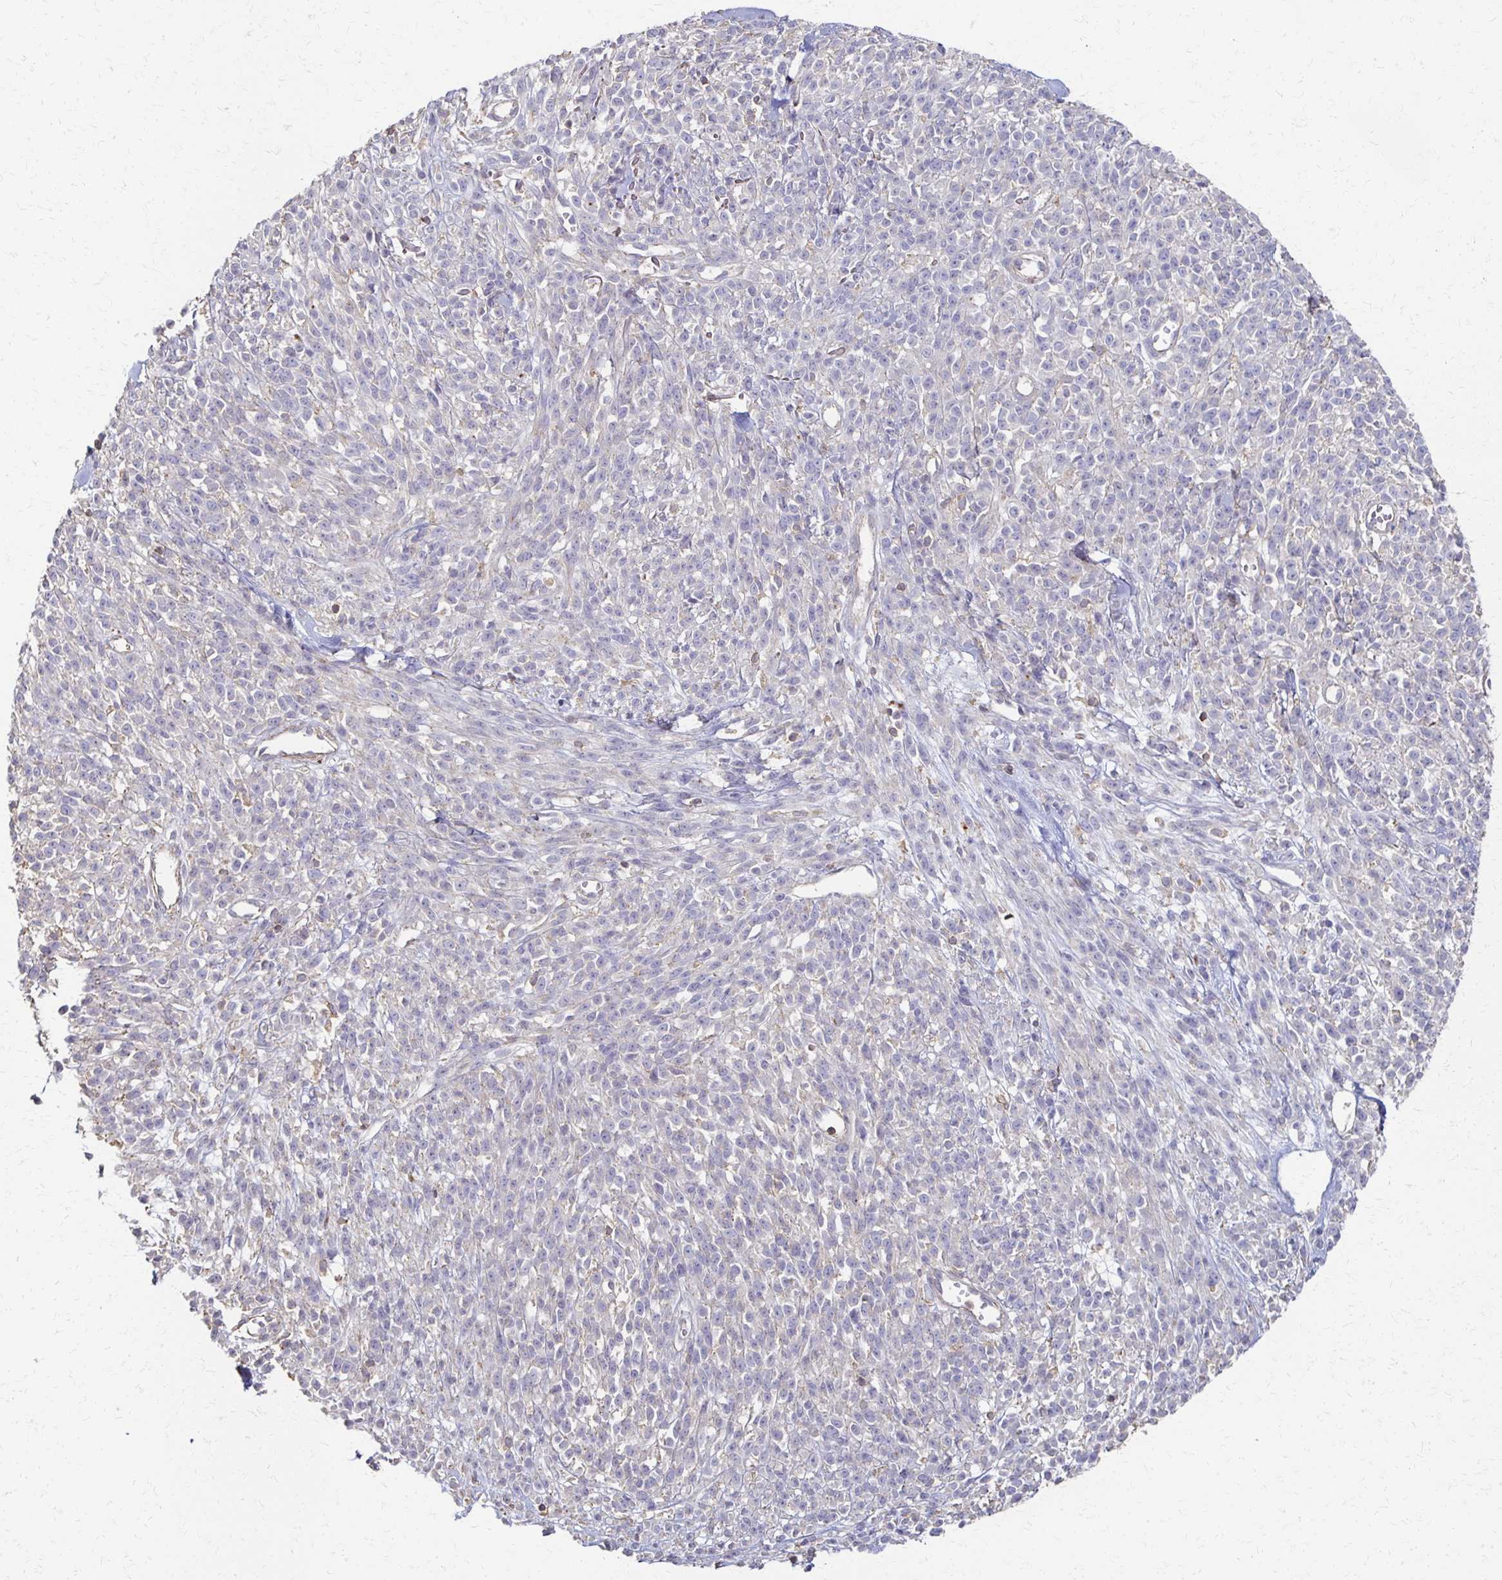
{"staining": {"intensity": "negative", "quantity": "none", "location": "none"}, "tissue": "melanoma", "cell_type": "Tumor cells", "image_type": "cancer", "snomed": [{"axis": "morphology", "description": "Malignant melanoma, NOS"}, {"axis": "topography", "description": "Skin"}, {"axis": "topography", "description": "Skin of trunk"}], "caption": "DAB (3,3'-diaminobenzidine) immunohistochemical staining of malignant melanoma displays no significant staining in tumor cells.", "gene": "C1QTNF7", "patient": {"sex": "male", "age": 74}}